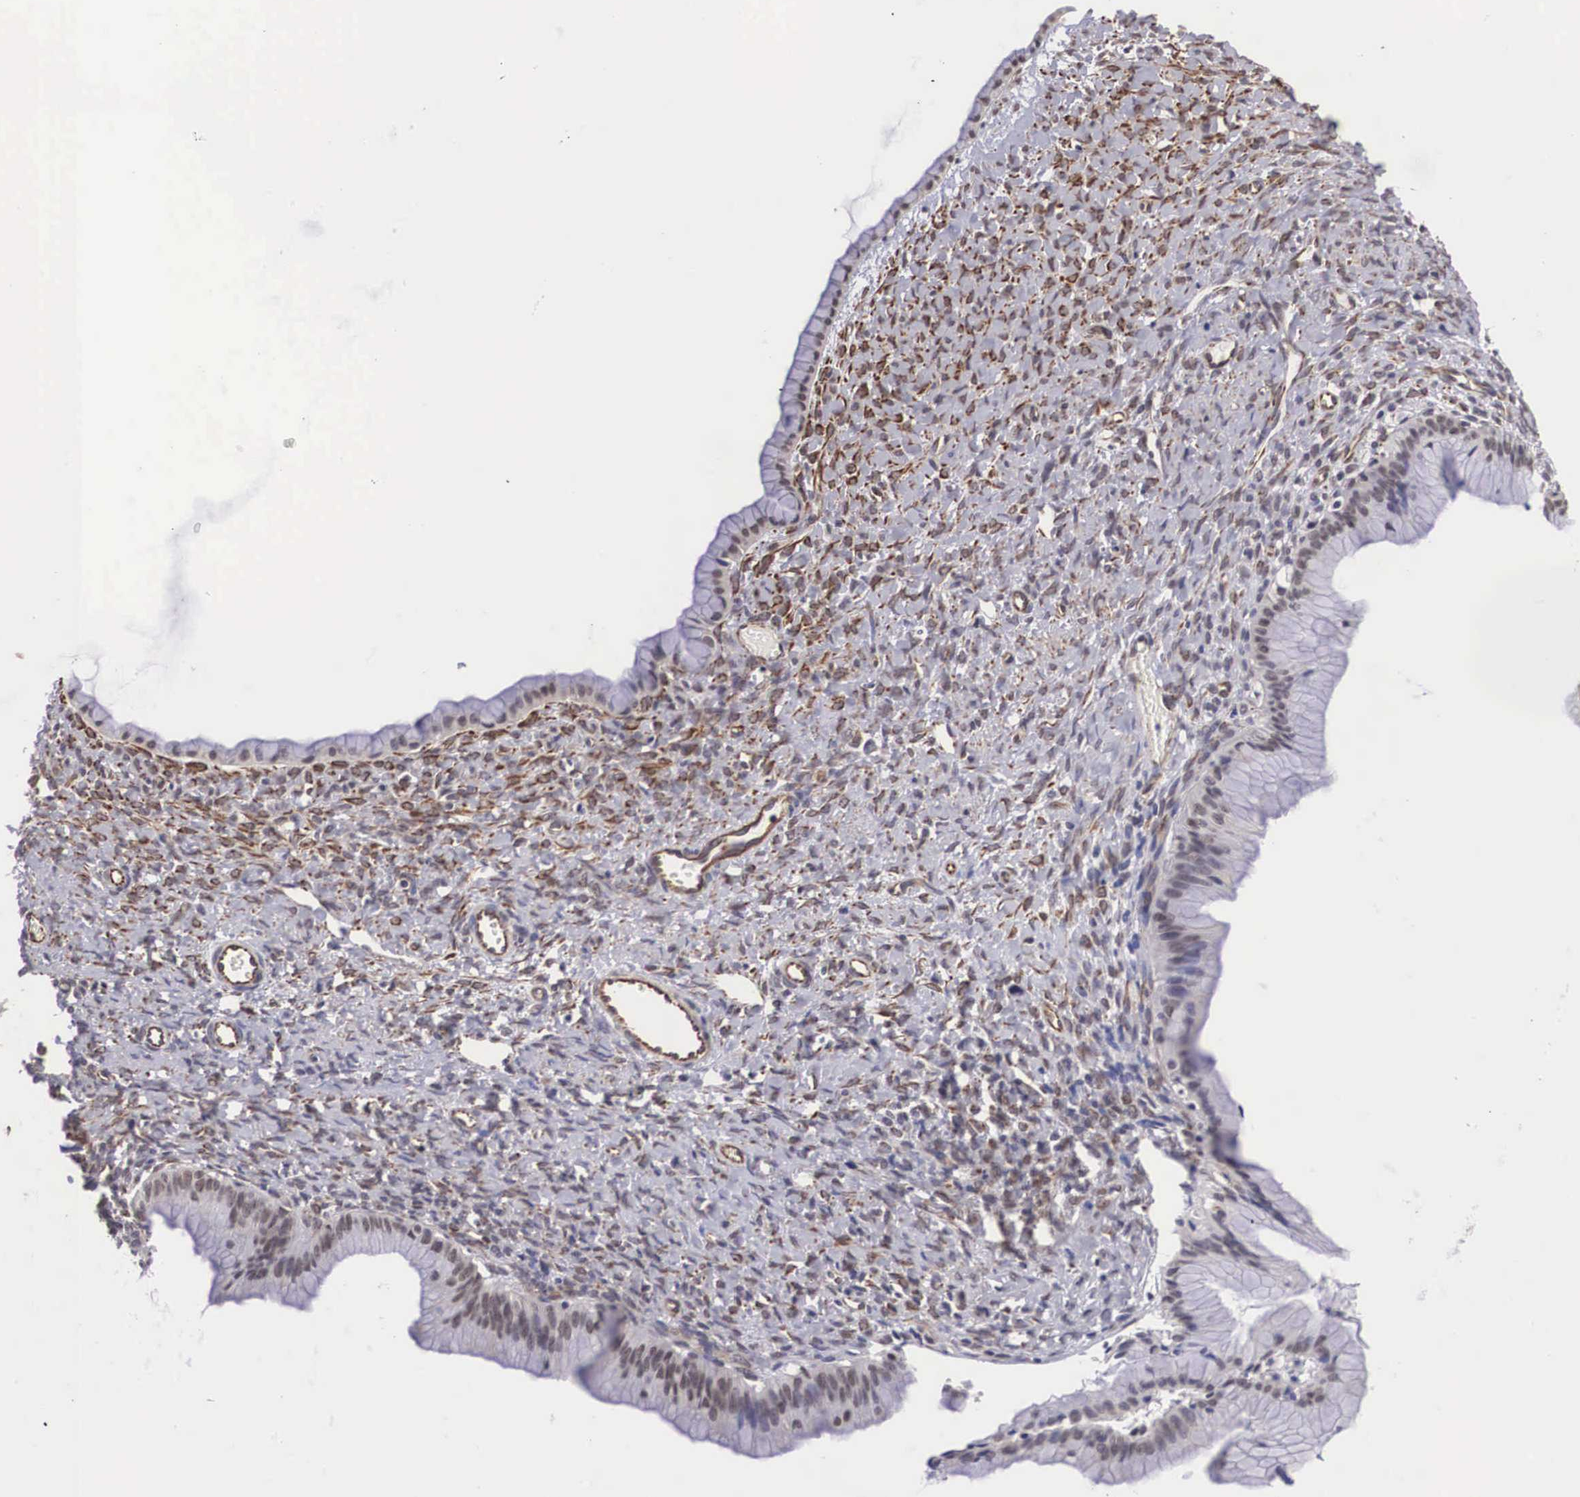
{"staining": {"intensity": "moderate", "quantity": ">75%", "location": "nuclear"}, "tissue": "ovarian cancer", "cell_type": "Tumor cells", "image_type": "cancer", "snomed": [{"axis": "morphology", "description": "Cystadenocarcinoma, mucinous, NOS"}, {"axis": "topography", "description": "Ovary"}], "caption": "About >75% of tumor cells in ovarian mucinous cystadenocarcinoma demonstrate moderate nuclear protein staining as visualized by brown immunohistochemical staining.", "gene": "MORC2", "patient": {"sex": "female", "age": 25}}